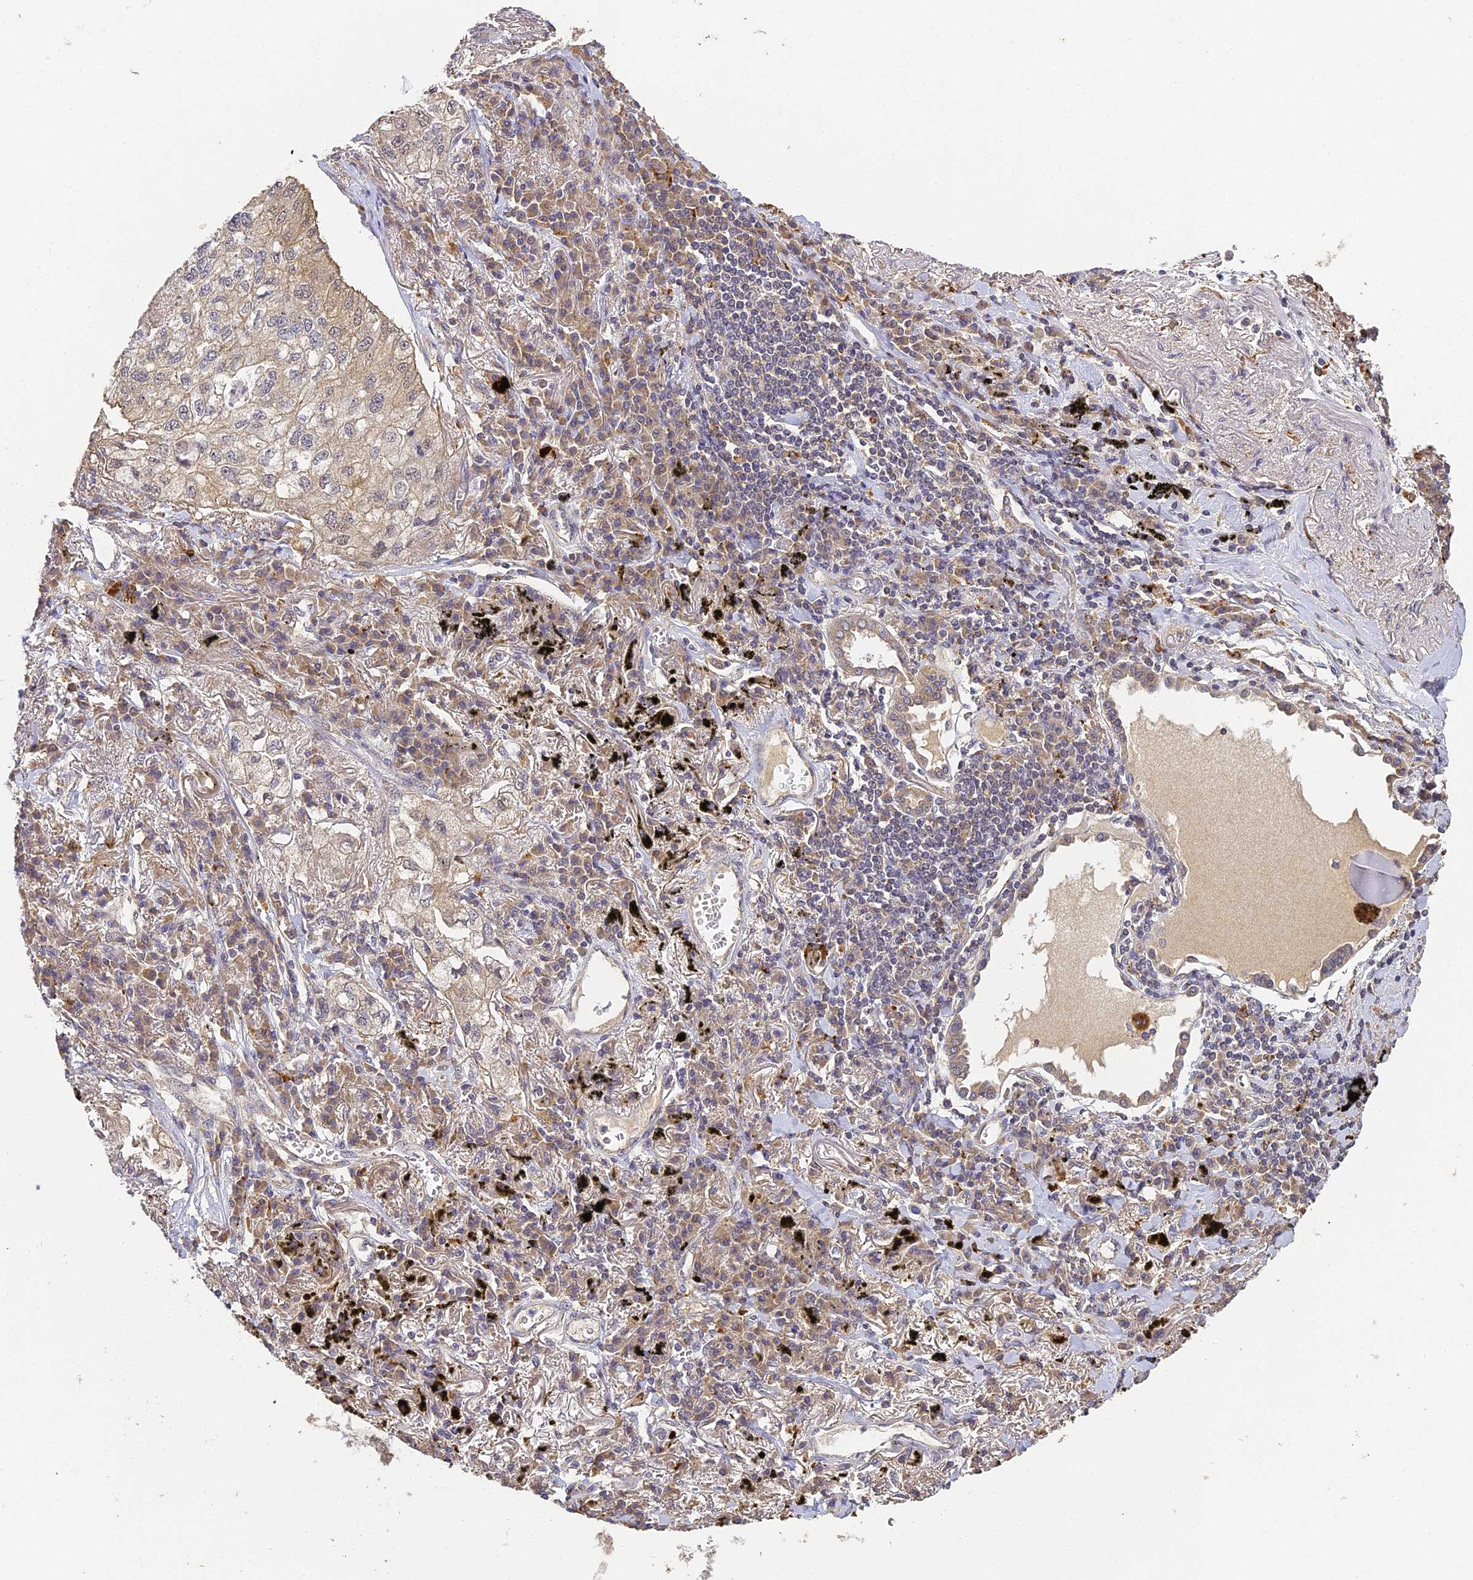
{"staining": {"intensity": "moderate", "quantity": ">75%", "location": "cytoplasmic/membranous"}, "tissue": "lung cancer", "cell_type": "Tumor cells", "image_type": "cancer", "snomed": [{"axis": "morphology", "description": "Adenocarcinoma, NOS"}, {"axis": "topography", "description": "Lung"}], "caption": "Protein staining by IHC shows moderate cytoplasmic/membranous positivity in about >75% of tumor cells in lung cancer.", "gene": "YAE1", "patient": {"sex": "male", "age": 65}}